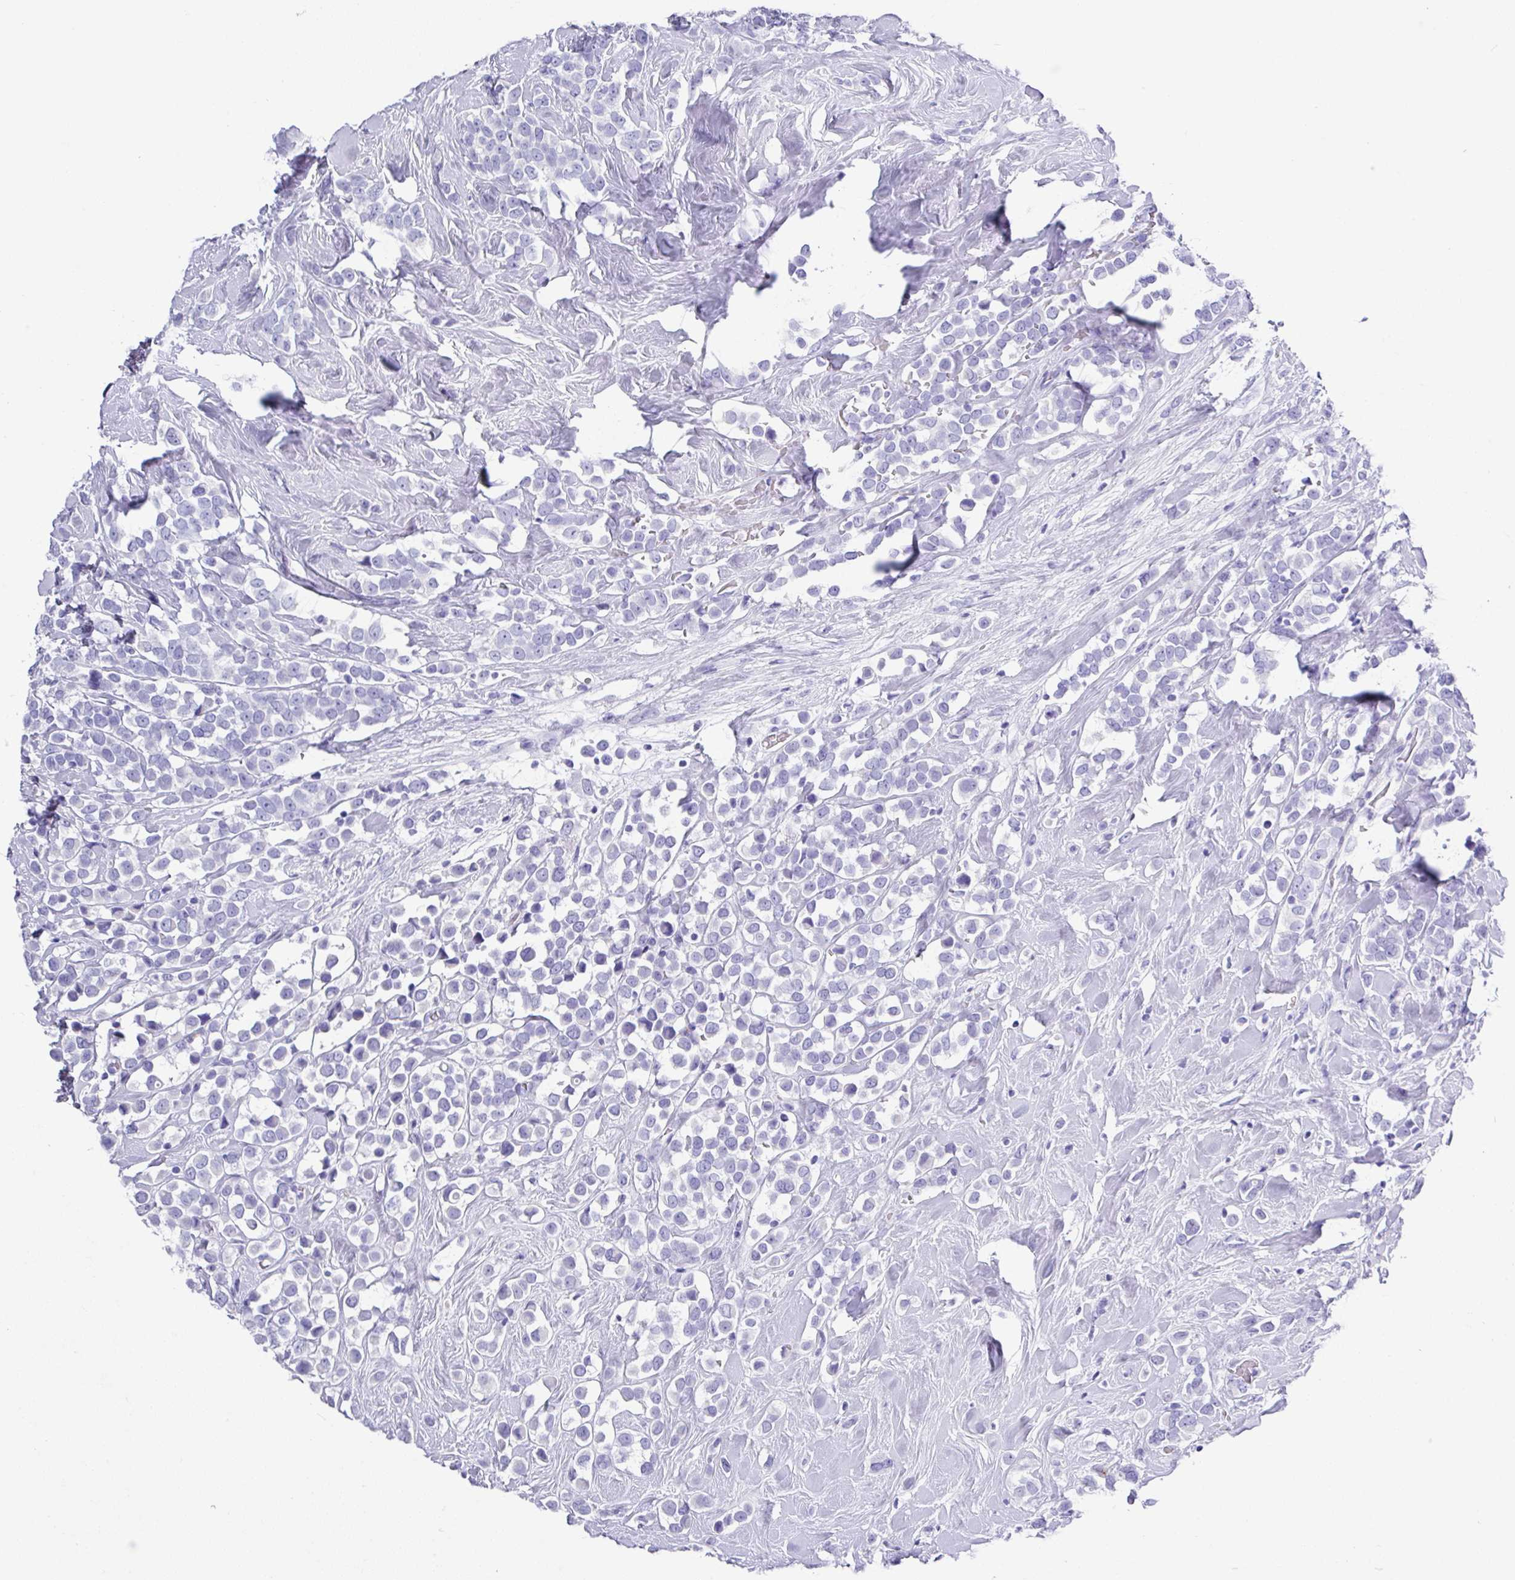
{"staining": {"intensity": "negative", "quantity": "none", "location": "none"}, "tissue": "breast cancer", "cell_type": "Tumor cells", "image_type": "cancer", "snomed": [{"axis": "morphology", "description": "Duct carcinoma"}, {"axis": "topography", "description": "Breast"}], "caption": "Human breast cancer stained for a protein using immunohistochemistry (IHC) displays no staining in tumor cells.", "gene": "ZG16", "patient": {"sex": "female", "age": 80}}